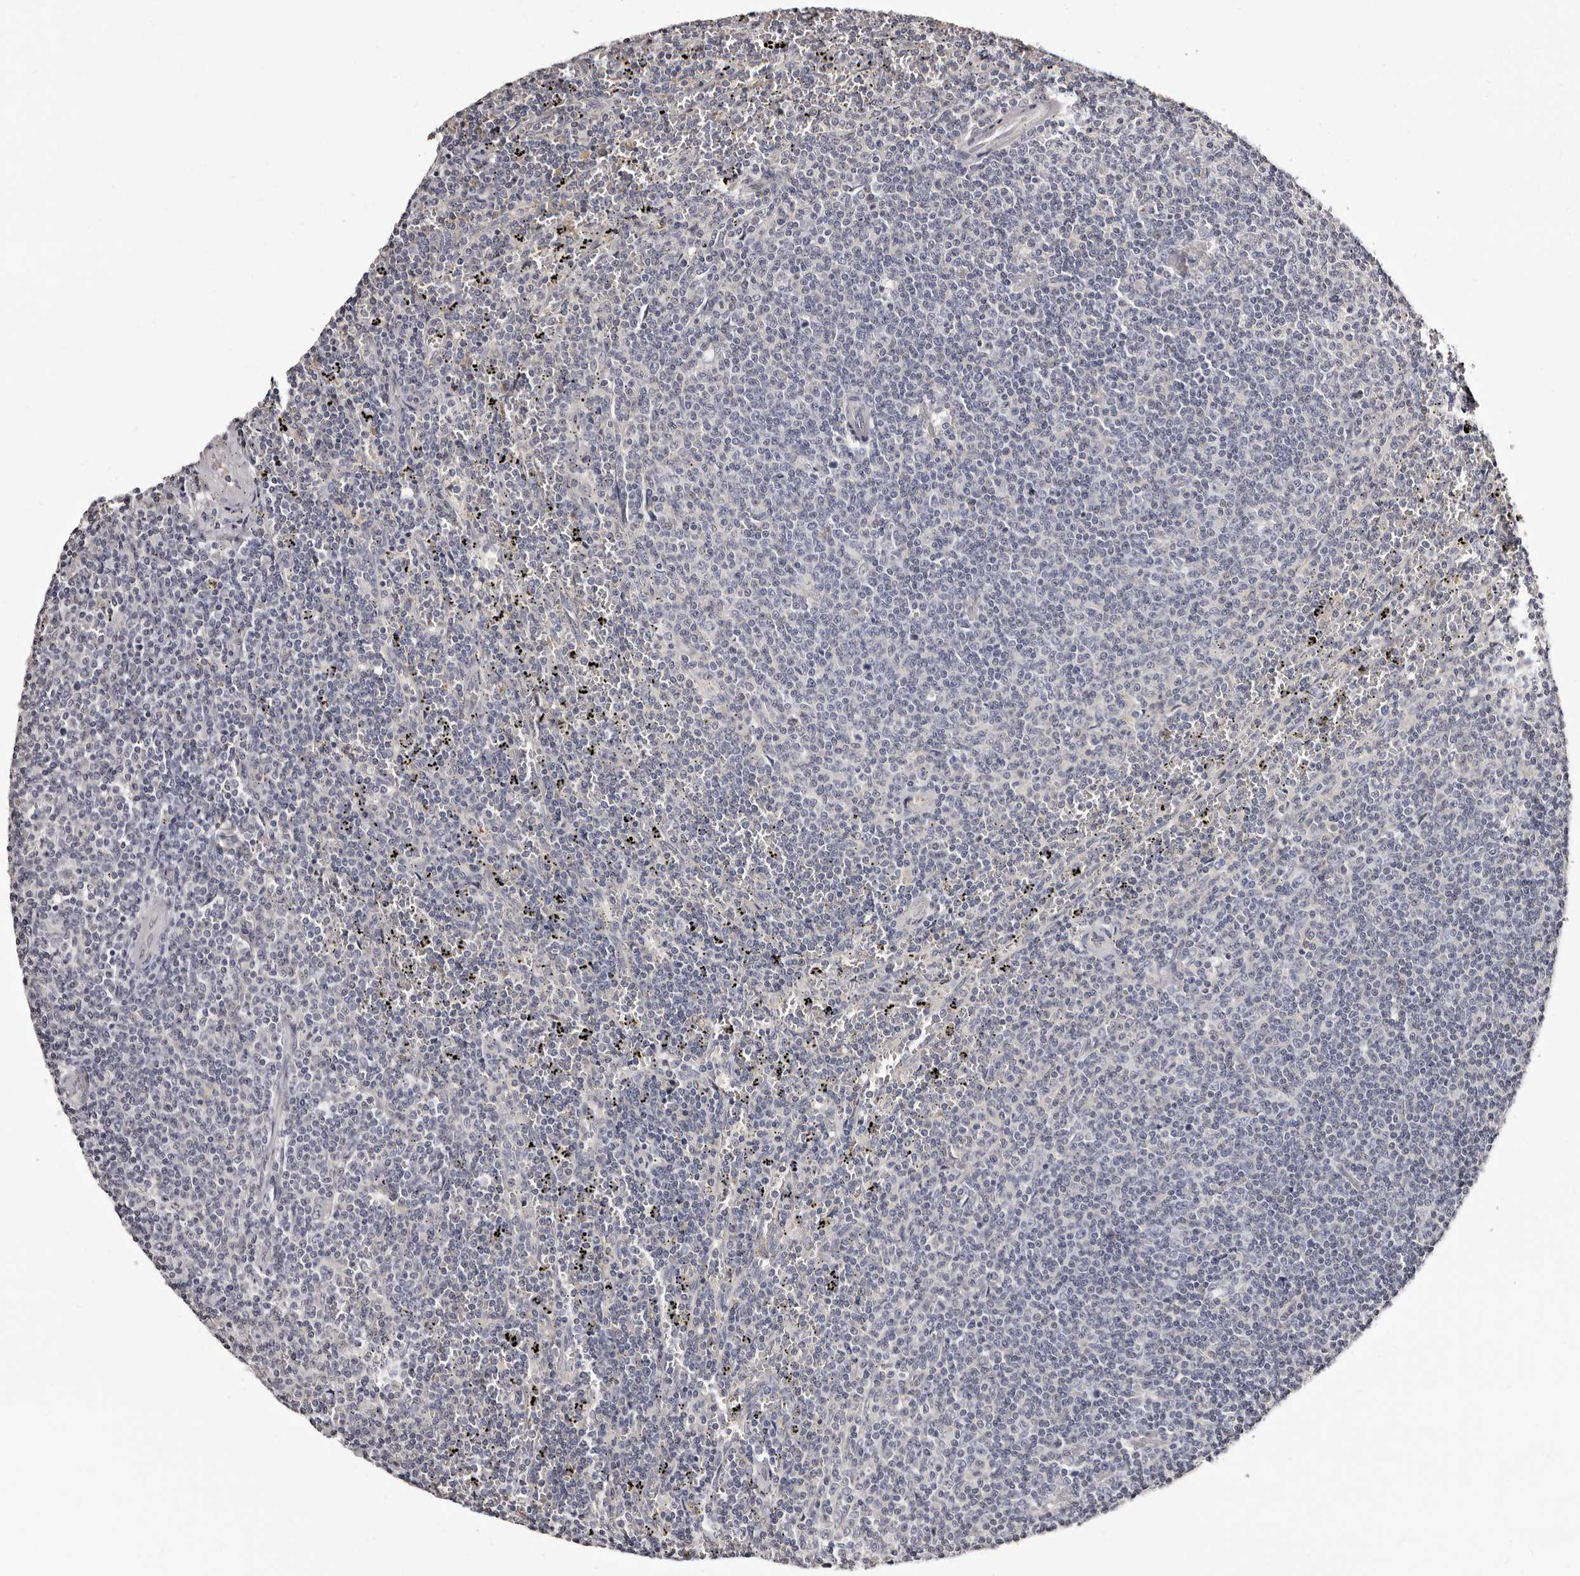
{"staining": {"intensity": "negative", "quantity": "none", "location": "none"}, "tissue": "lymphoma", "cell_type": "Tumor cells", "image_type": "cancer", "snomed": [{"axis": "morphology", "description": "Malignant lymphoma, non-Hodgkin's type, Low grade"}, {"axis": "topography", "description": "Spleen"}], "caption": "High magnification brightfield microscopy of low-grade malignant lymphoma, non-Hodgkin's type stained with DAB (brown) and counterstained with hematoxylin (blue): tumor cells show no significant positivity.", "gene": "BPGM", "patient": {"sex": "female", "age": 50}}